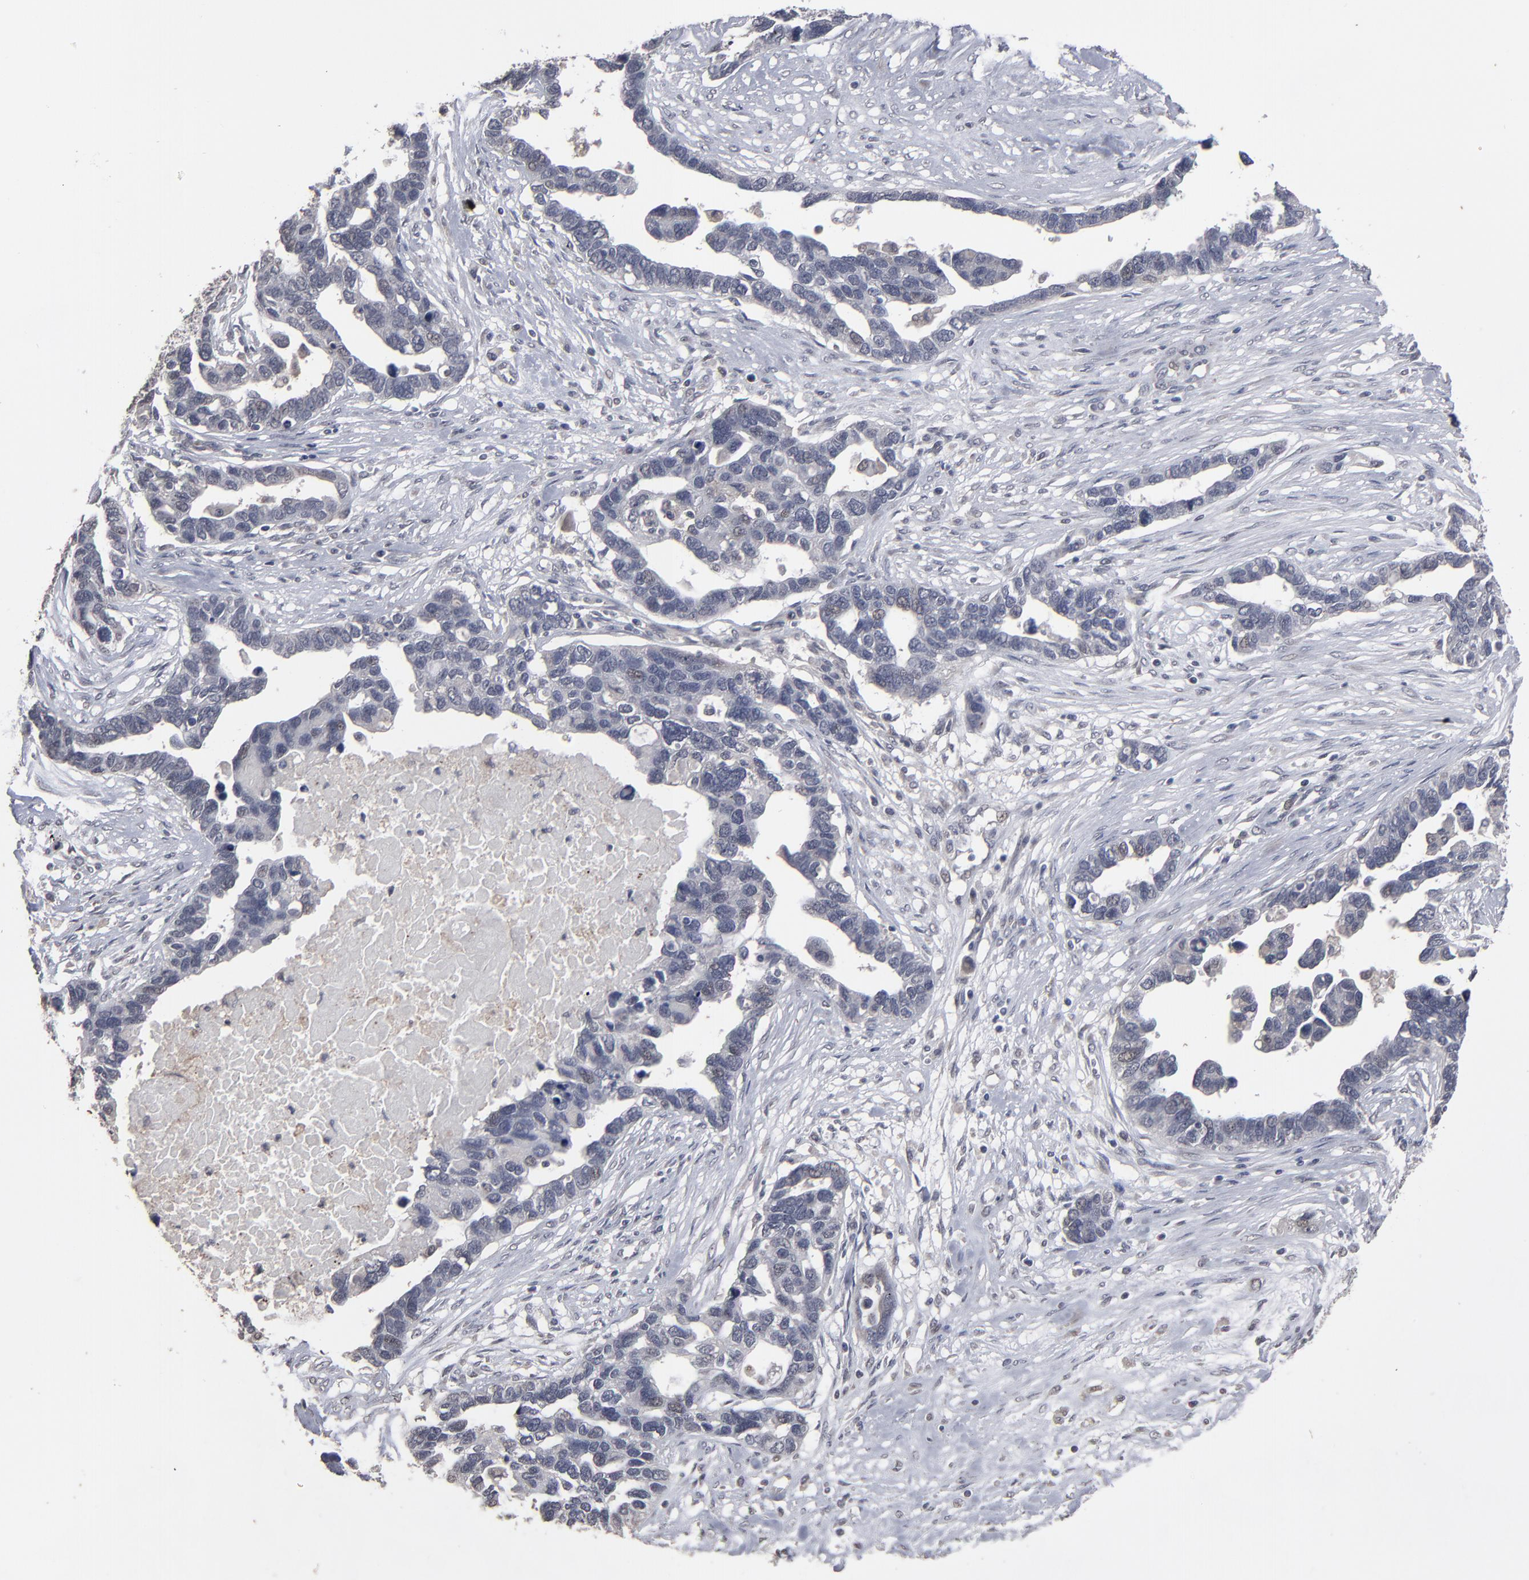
{"staining": {"intensity": "weak", "quantity": "<25%", "location": "cytoplasmic/membranous,nuclear"}, "tissue": "ovarian cancer", "cell_type": "Tumor cells", "image_type": "cancer", "snomed": [{"axis": "morphology", "description": "Cystadenocarcinoma, serous, NOS"}, {"axis": "topography", "description": "Ovary"}], "caption": "Ovarian serous cystadenocarcinoma was stained to show a protein in brown. There is no significant expression in tumor cells. (Immunohistochemistry, brightfield microscopy, high magnification).", "gene": "SLC22A17", "patient": {"sex": "female", "age": 54}}